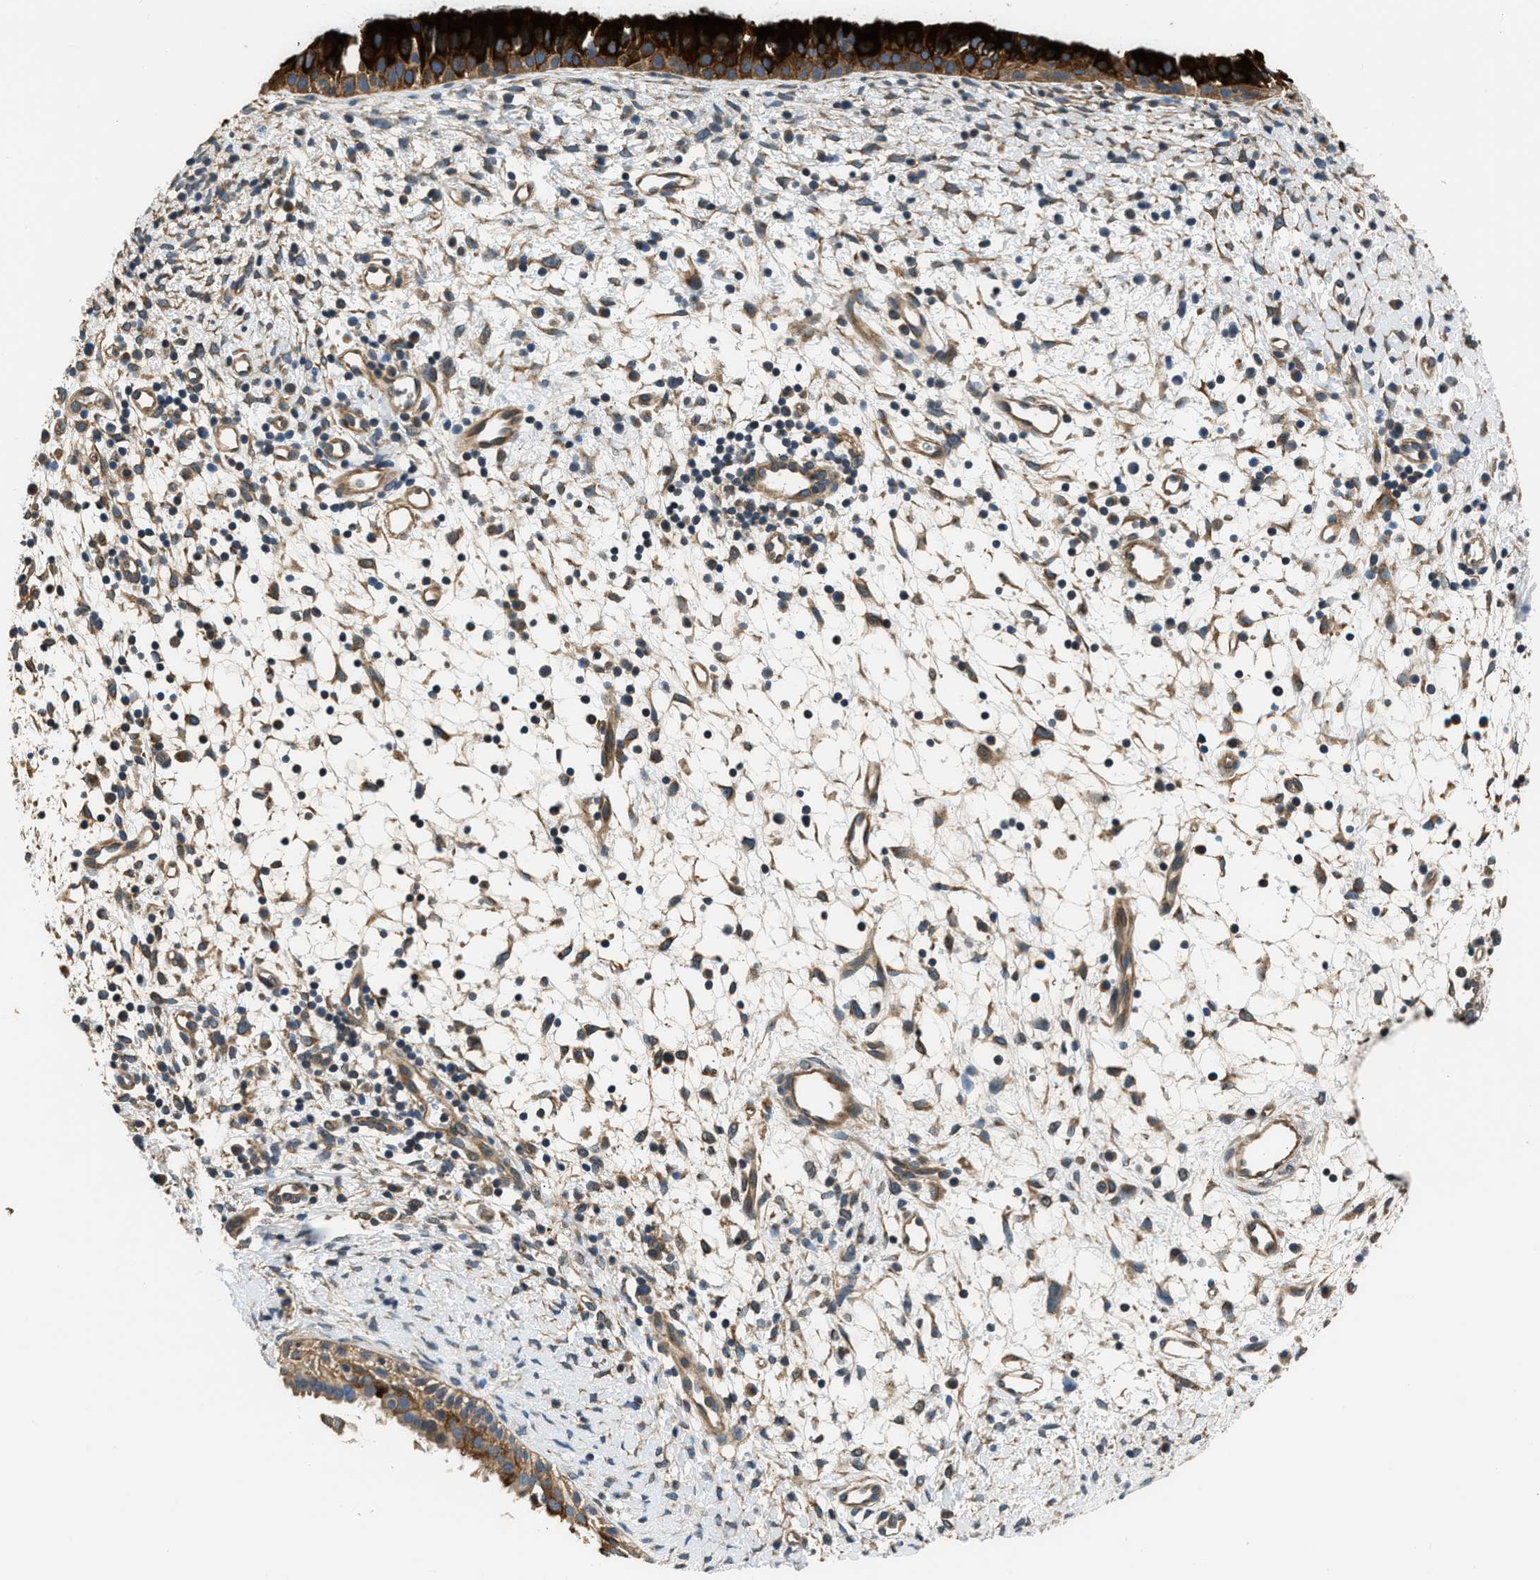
{"staining": {"intensity": "strong", "quantity": ">75%", "location": "cytoplasmic/membranous"}, "tissue": "nasopharynx", "cell_type": "Respiratory epithelial cells", "image_type": "normal", "snomed": [{"axis": "morphology", "description": "Normal tissue, NOS"}, {"axis": "topography", "description": "Nasopharynx"}], "caption": "Respiratory epithelial cells demonstrate high levels of strong cytoplasmic/membranous positivity in about >75% of cells in benign human nasopharynx. The protein is stained brown, and the nuclei are stained in blue (DAB IHC with brightfield microscopy, high magnification).", "gene": "IL3RA", "patient": {"sex": "male", "age": 22}}